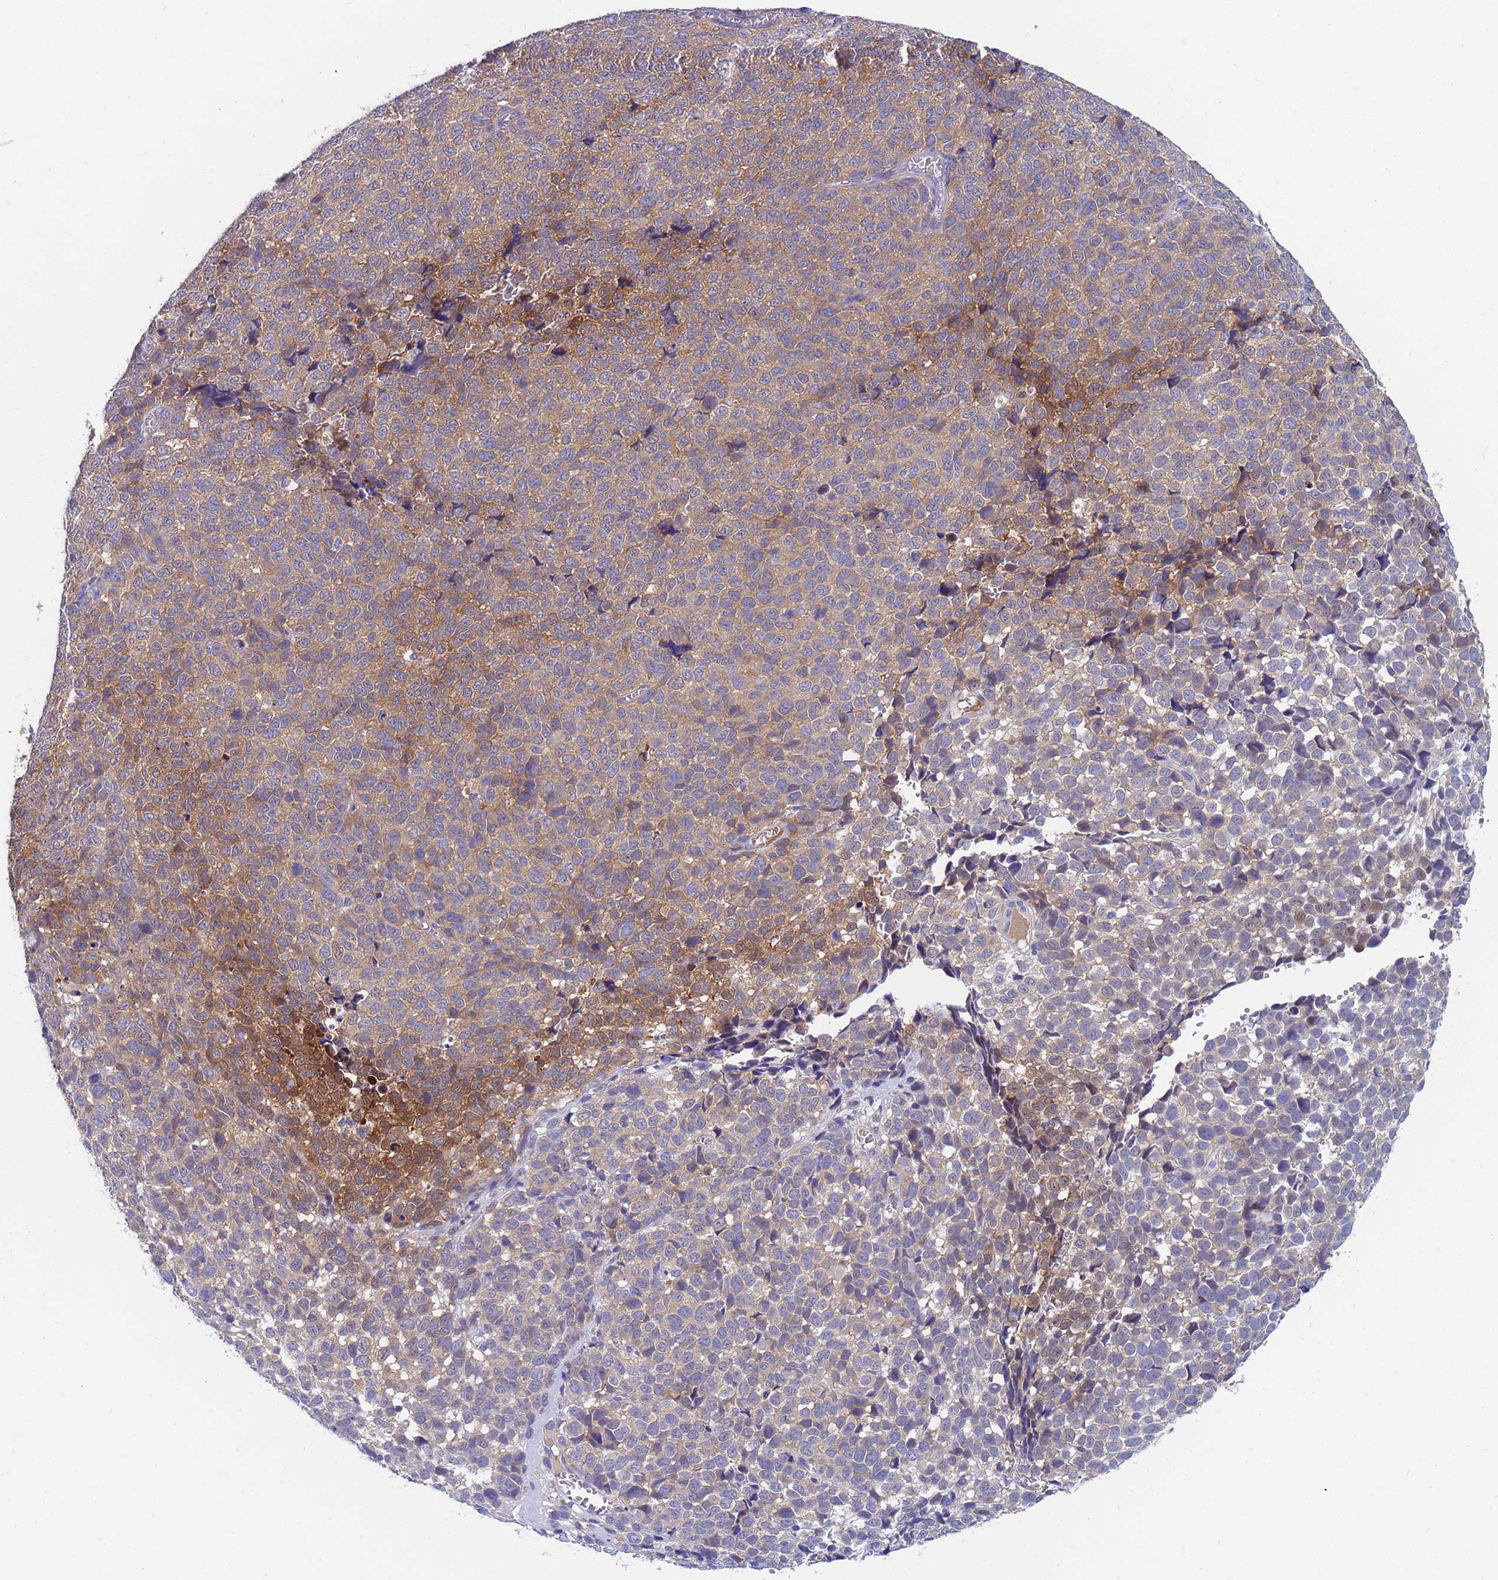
{"staining": {"intensity": "moderate", "quantity": "25%-75%", "location": "cytoplasmic/membranous"}, "tissue": "melanoma", "cell_type": "Tumor cells", "image_type": "cancer", "snomed": [{"axis": "morphology", "description": "Malignant melanoma, NOS"}, {"axis": "topography", "description": "Nose, NOS"}], "caption": "IHC micrograph of neoplastic tissue: human melanoma stained using immunohistochemistry exhibits medium levels of moderate protein expression localized specifically in the cytoplasmic/membranous of tumor cells, appearing as a cytoplasmic/membranous brown color.", "gene": "TTLL11", "patient": {"sex": "female", "age": 48}}